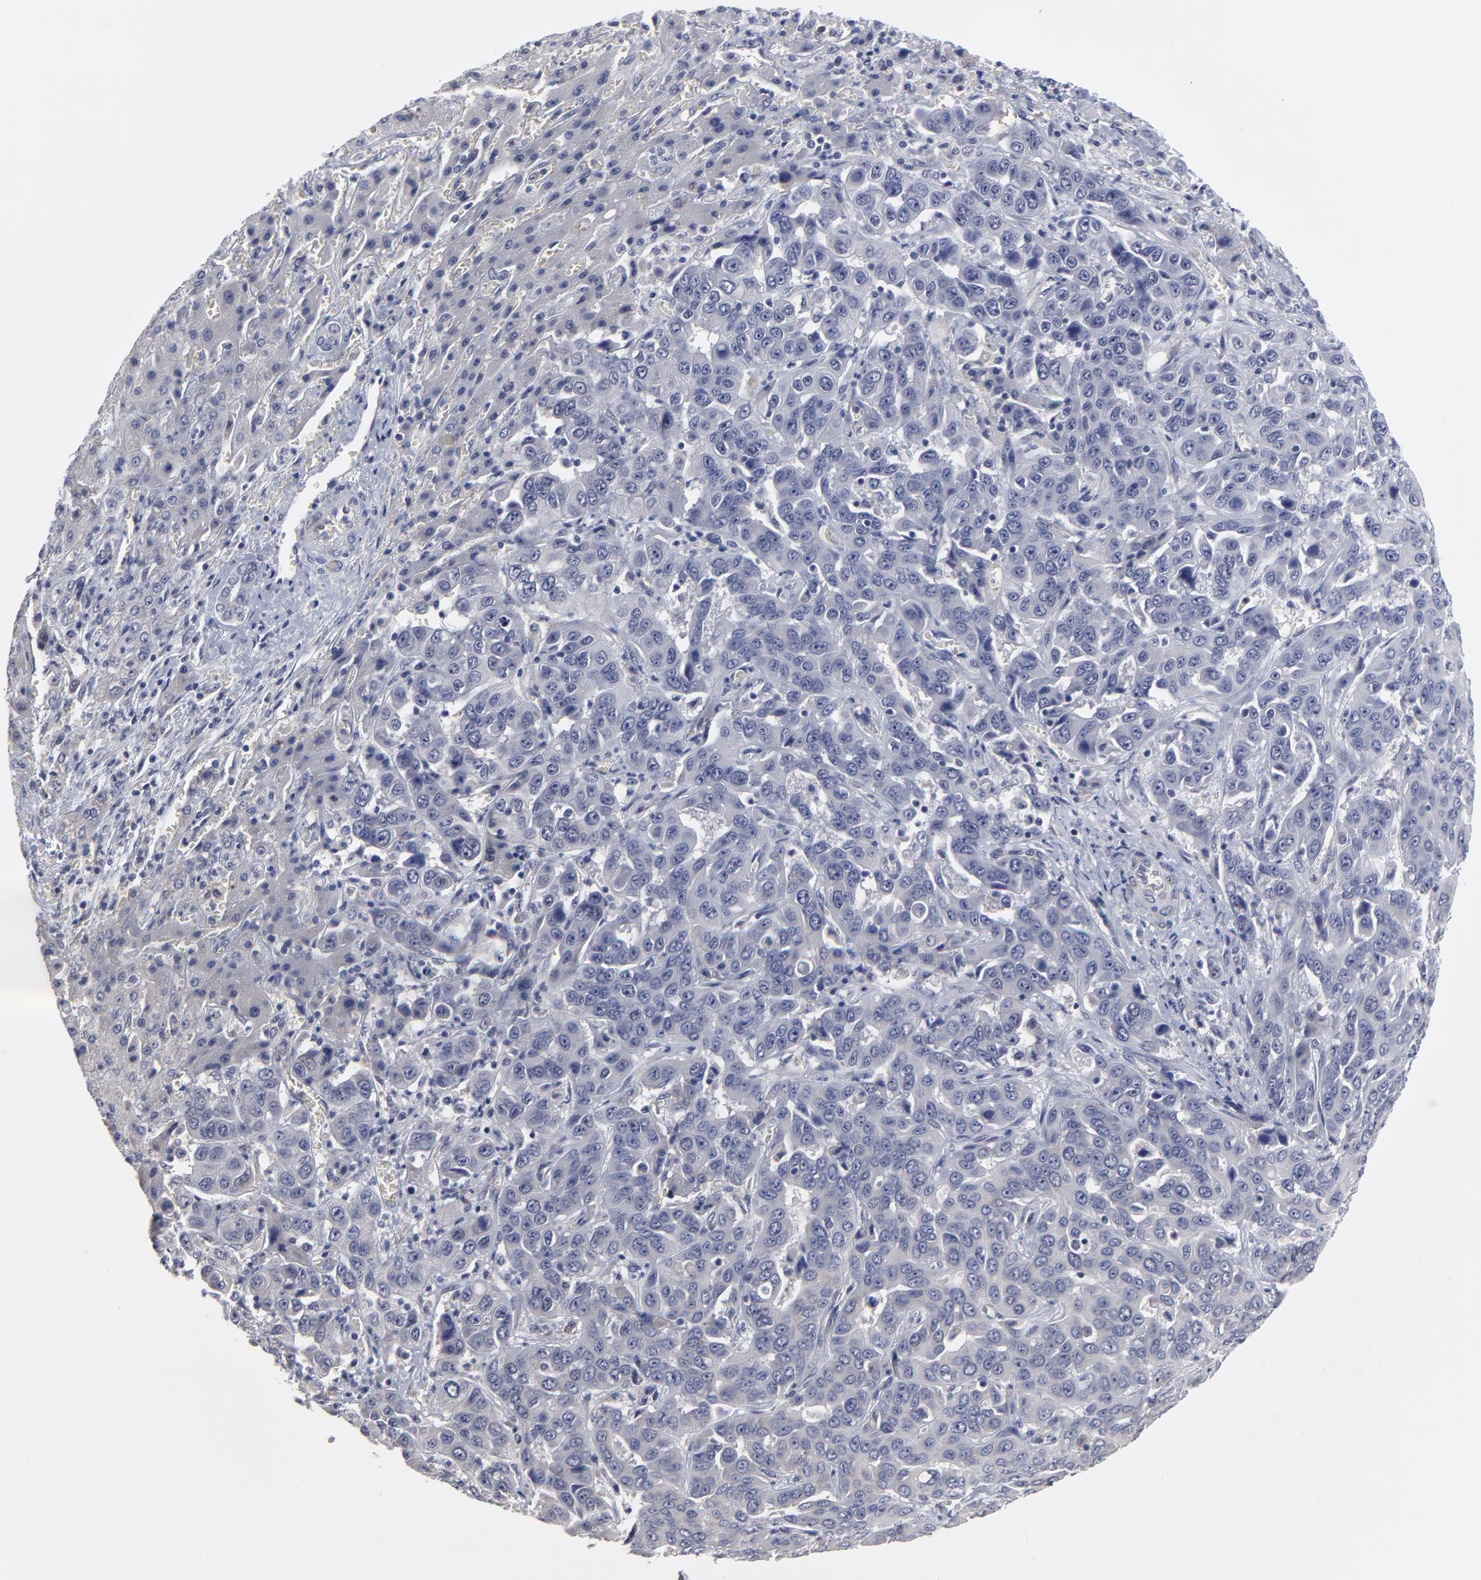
{"staining": {"intensity": "negative", "quantity": "none", "location": "none"}, "tissue": "liver cancer", "cell_type": "Tumor cells", "image_type": "cancer", "snomed": [{"axis": "morphology", "description": "Cholangiocarcinoma"}, {"axis": "topography", "description": "Liver"}], "caption": "A high-resolution micrograph shows immunohistochemistry staining of liver cholangiocarcinoma, which displays no significant staining in tumor cells. (Brightfield microscopy of DAB immunohistochemistry (IHC) at high magnification).", "gene": "MAGEA10", "patient": {"sex": "female", "age": 52}}